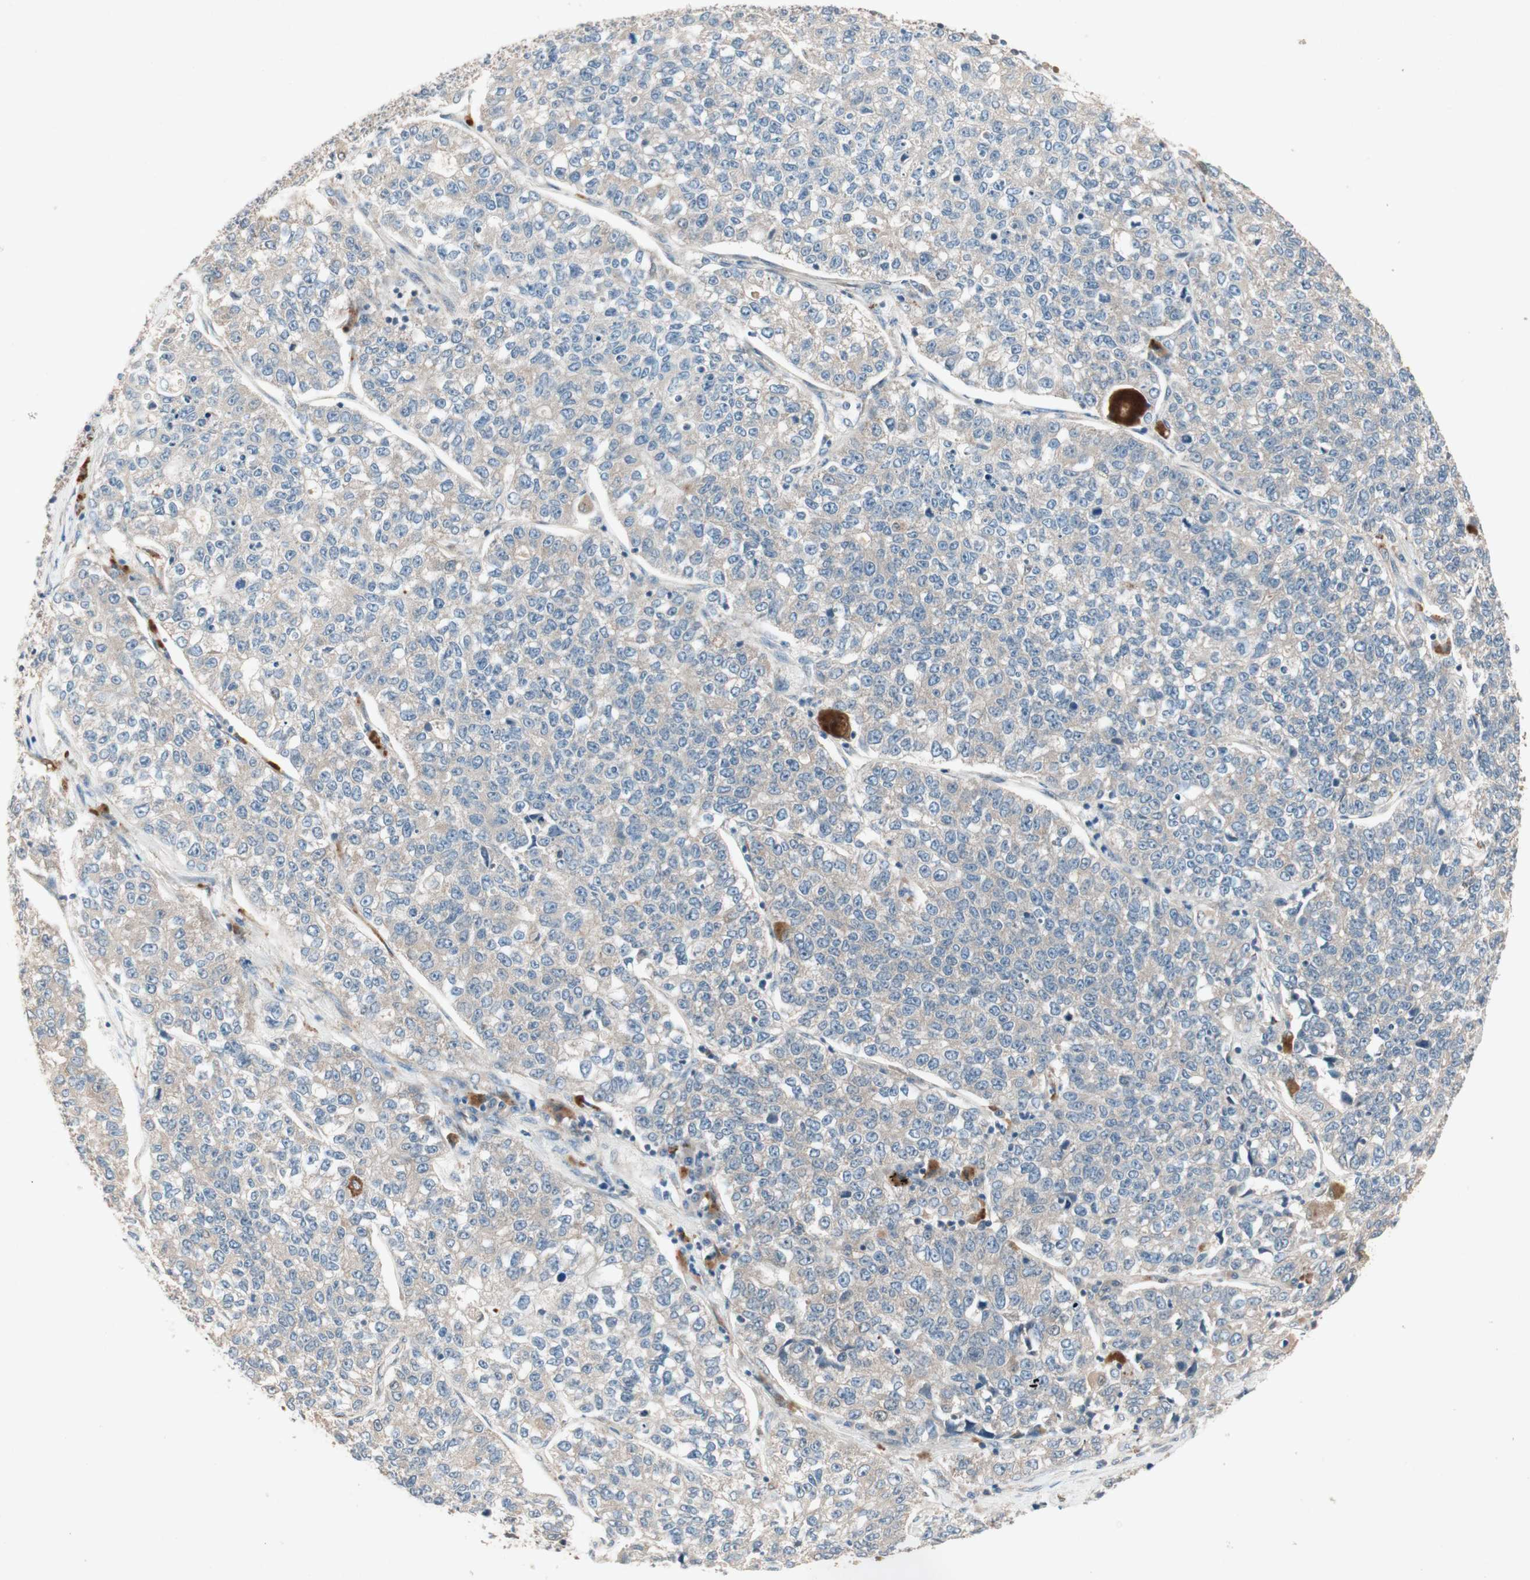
{"staining": {"intensity": "weak", "quantity": "<25%", "location": "cytoplasmic/membranous"}, "tissue": "lung cancer", "cell_type": "Tumor cells", "image_type": "cancer", "snomed": [{"axis": "morphology", "description": "Adenocarcinoma, NOS"}, {"axis": "topography", "description": "Lung"}], "caption": "Immunohistochemistry (IHC) micrograph of human lung cancer stained for a protein (brown), which shows no expression in tumor cells.", "gene": "SDSL", "patient": {"sex": "male", "age": 49}}